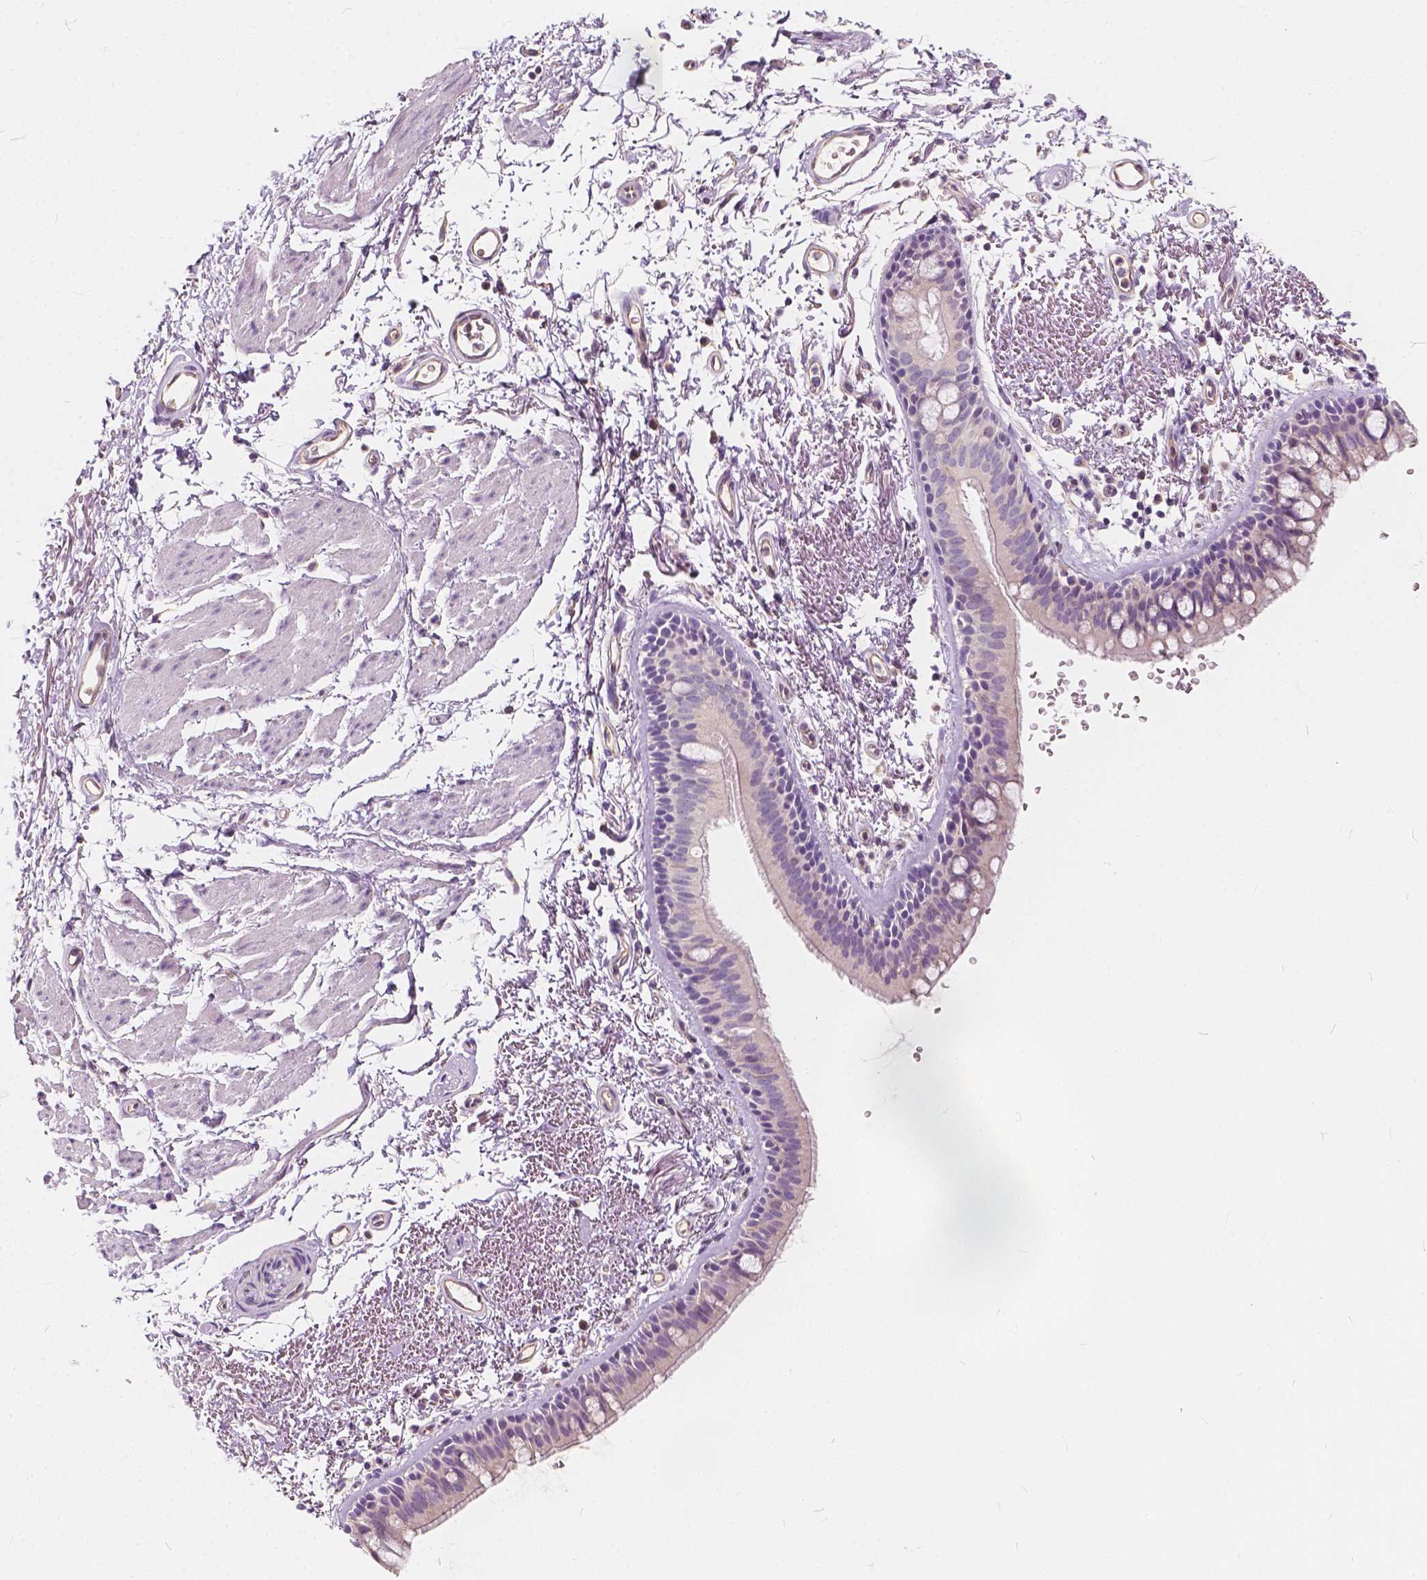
{"staining": {"intensity": "negative", "quantity": "none", "location": "none"}, "tissue": "bronchus", "cell_type": "Respiratory epithelial cells", "image_type": "normal", "snomed": [{"axis": "morphology", "description": "Normal tissue, NOS"}, {"axis": "topography", "description": "Lymph node"}, {"axis": "topography", "description": "Bronchus"}], "caption": "IHC image of normal bronchus stained for a protein (brown), which reveals no staining in respiratory epithelial cells. The staining was performed using DAB to visualize the protein expression in brown, while the nuclei were stained in blue with hematoxylin (Magnification: 20x).", "gene": "KIAA0513", "patient": {"sex": "female", "age": 70}}